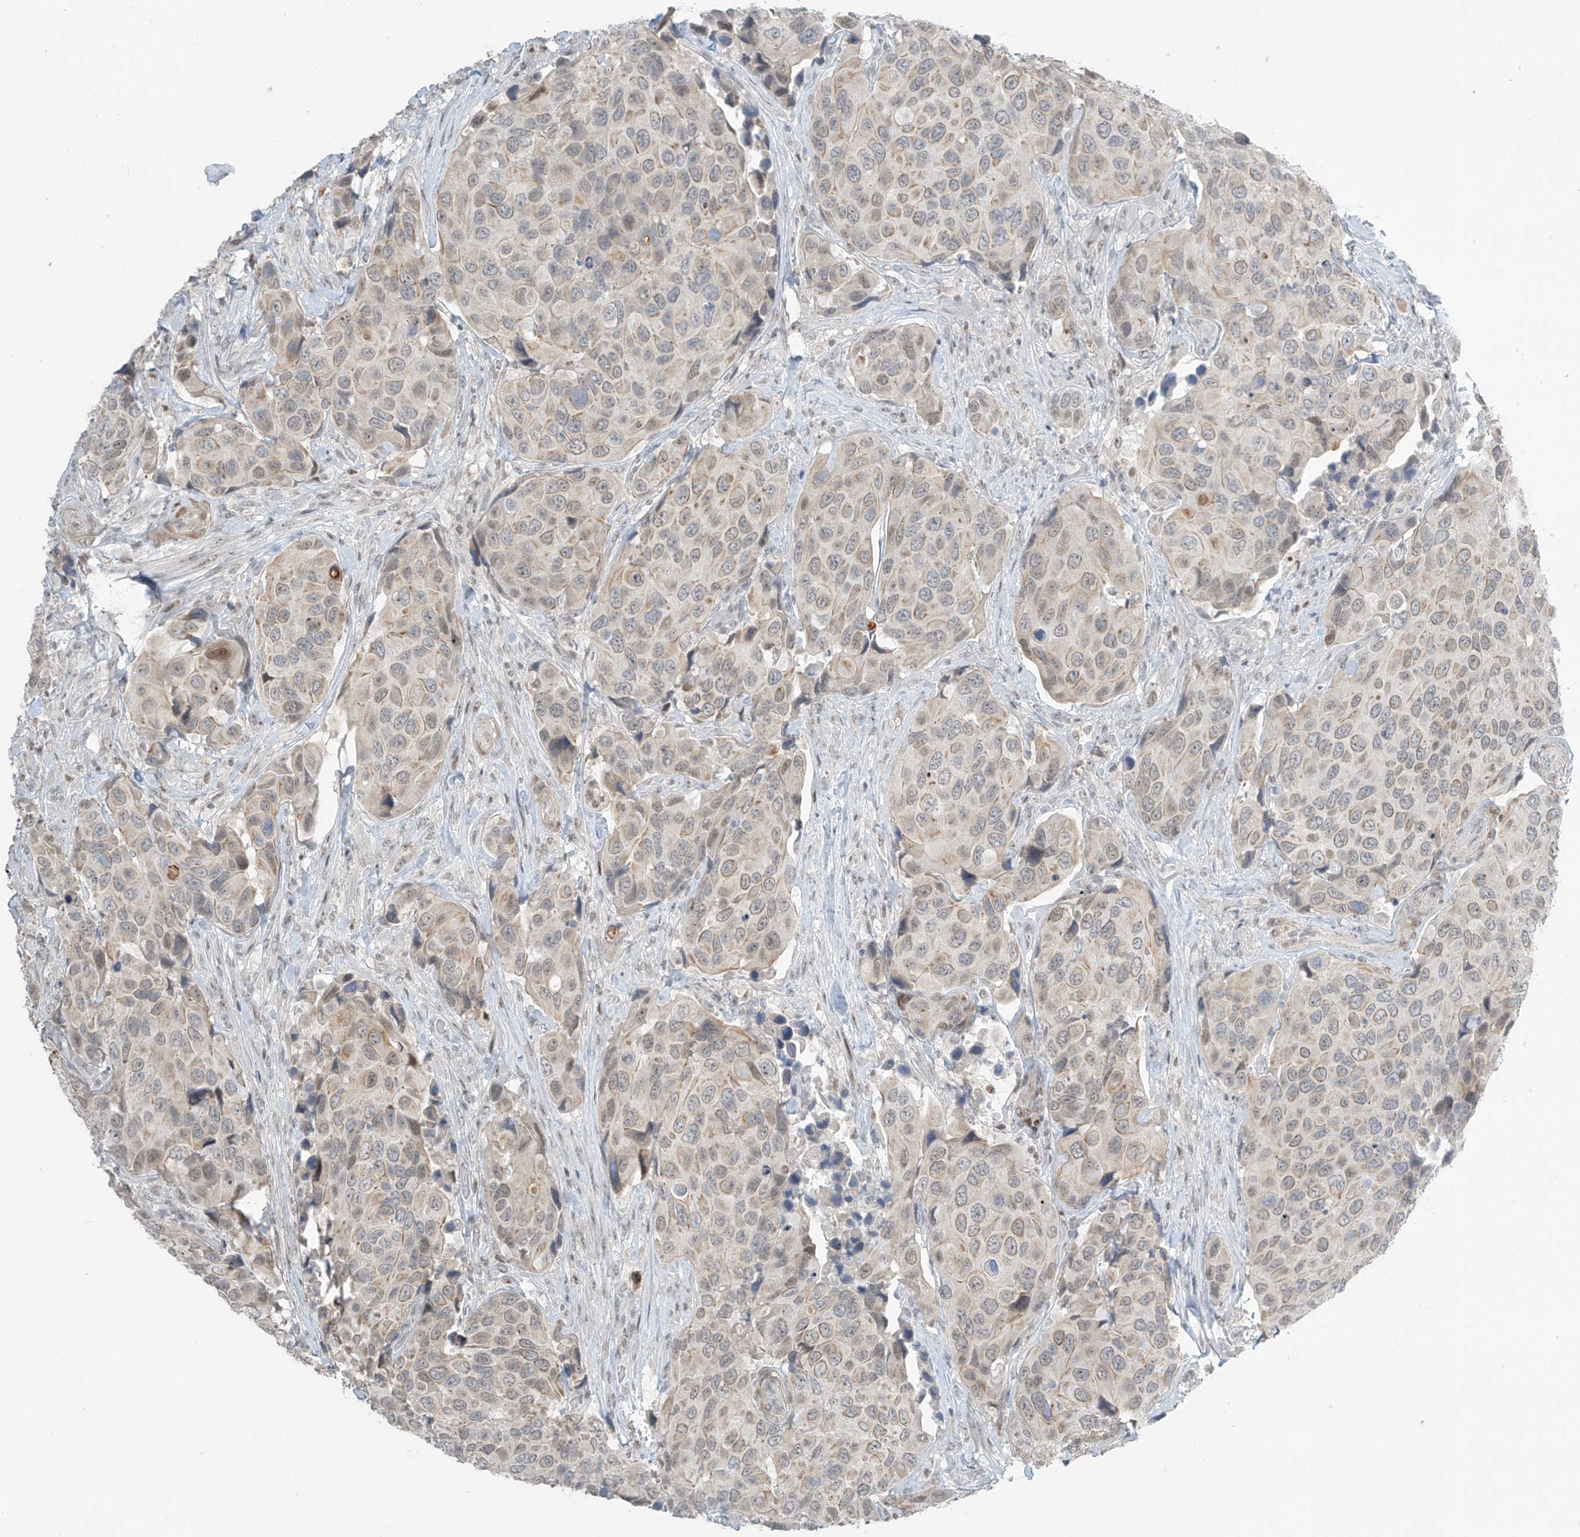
{"staining": {"intensity": "weak", "quantity": "25%-75%", "location": "cytoplasmic/membranous"}, "tissue": "urothelial cancer", "cell_type": "Tumor cells", "image_type": "cancer", "snomed": [{"axis": "morphology", "description": "Urothelial carcinoma, High grade"}, {"axis": "topography", "description": "Urinary bladder"}], "caption": "A low amount of weak cytoplasmic/membranous expression is appreciated in approximately 25%-75% of tumor cells in urothelial carcinoma (high-grade) tissue.", "gene": "METAP1D", "patient": {"sex": "male", "age": 74}}